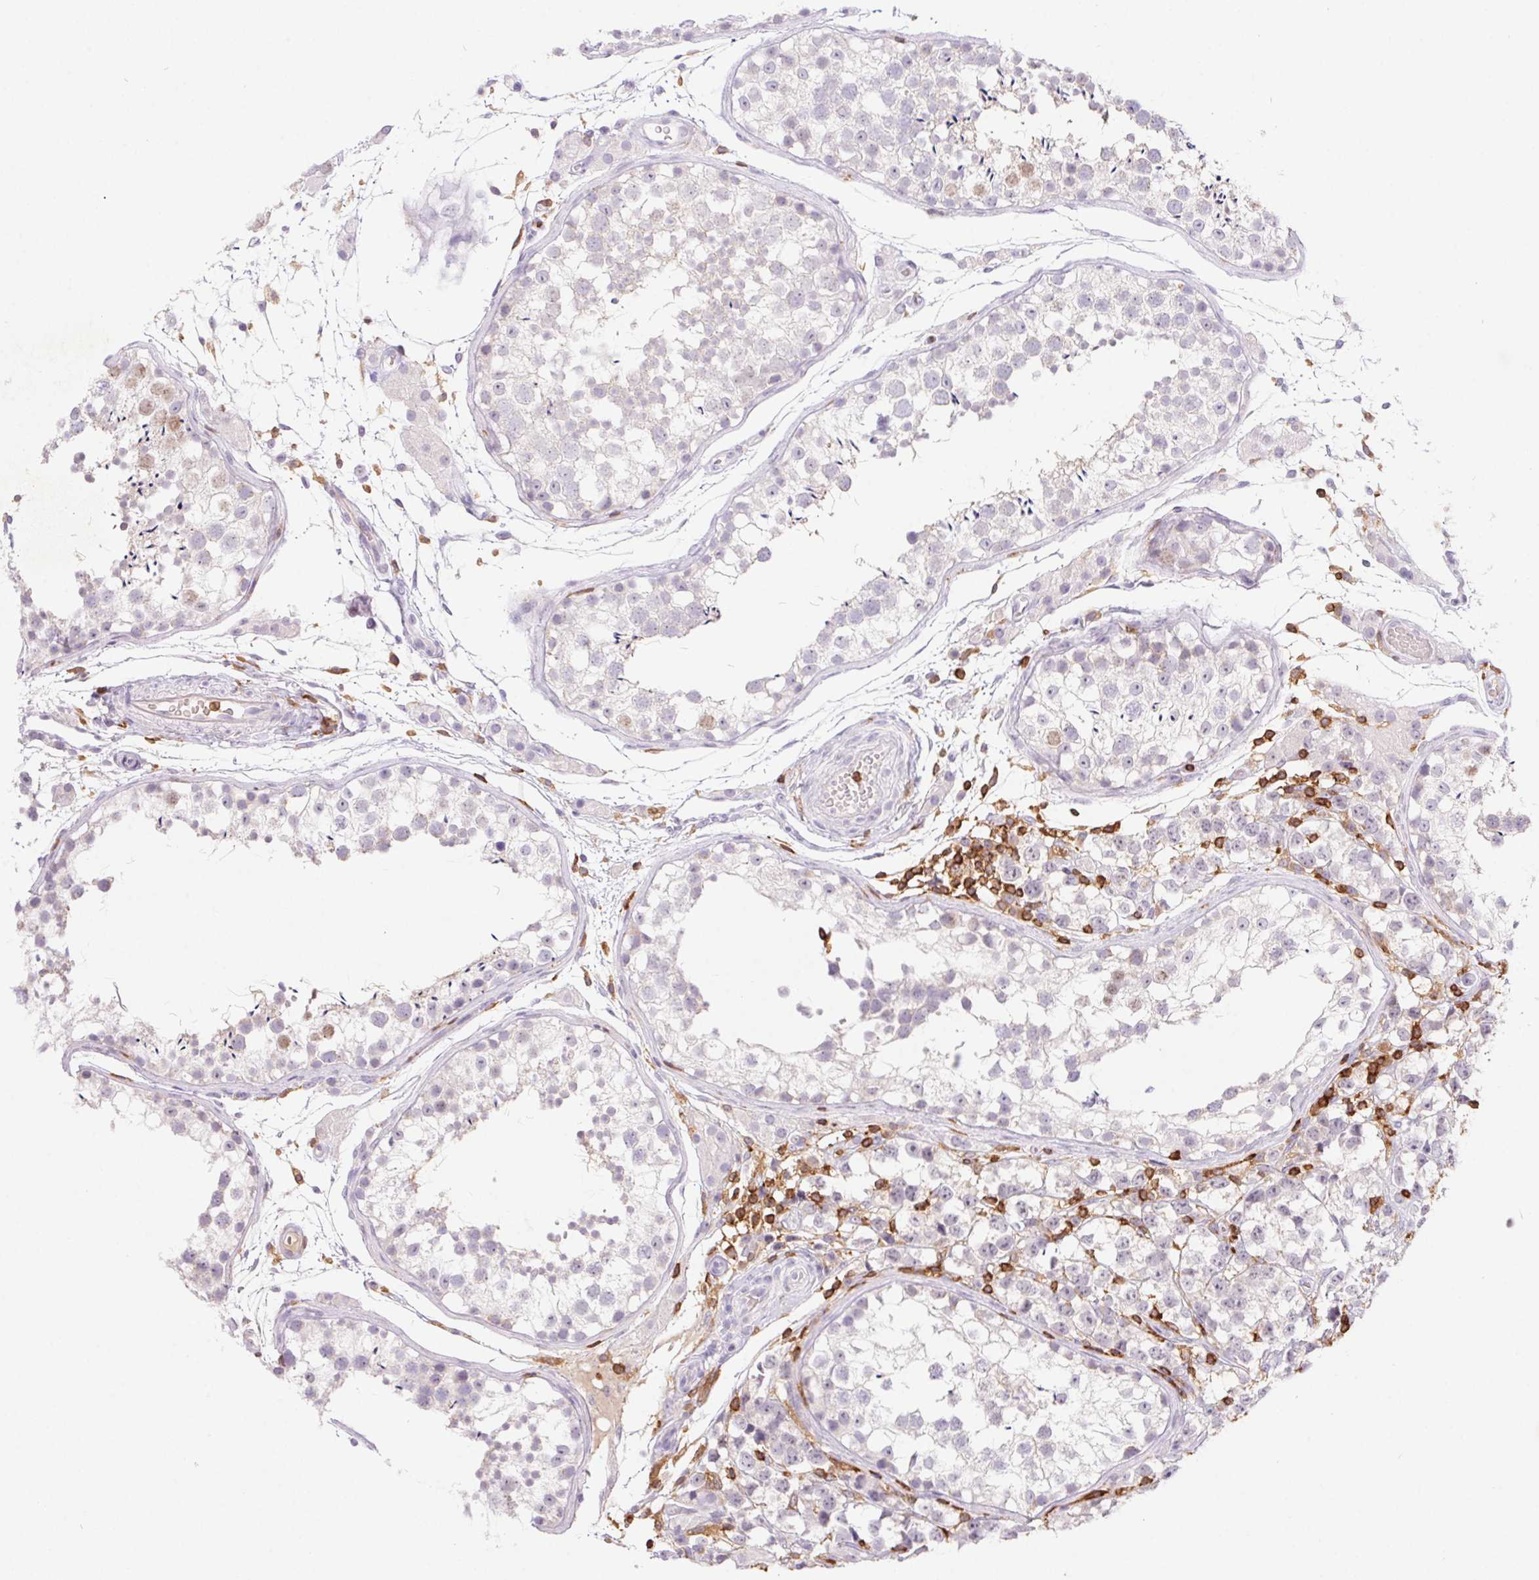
{"staining": {"intensity": "weak", "quantity": "<25%", "location": "nuclear"}, "tissue": "testis", "cell_type": "Cells in seminiferous ducts", "image_type": "normal", "snomed": [{"axis": "morphology", "description": "Normal tissue, NOS"}, {"axis": "morphology", "description": "Seminoma, NOS"}, {"axis": "topography", "description": "Testis"}], "caption": "Cells in seminiferous ducts are negative for brown protein staining in normal testis. Nuclei are stained in blue.", "gene": "APBB1IP", "patient": {"sex": "male", "age": 29}}